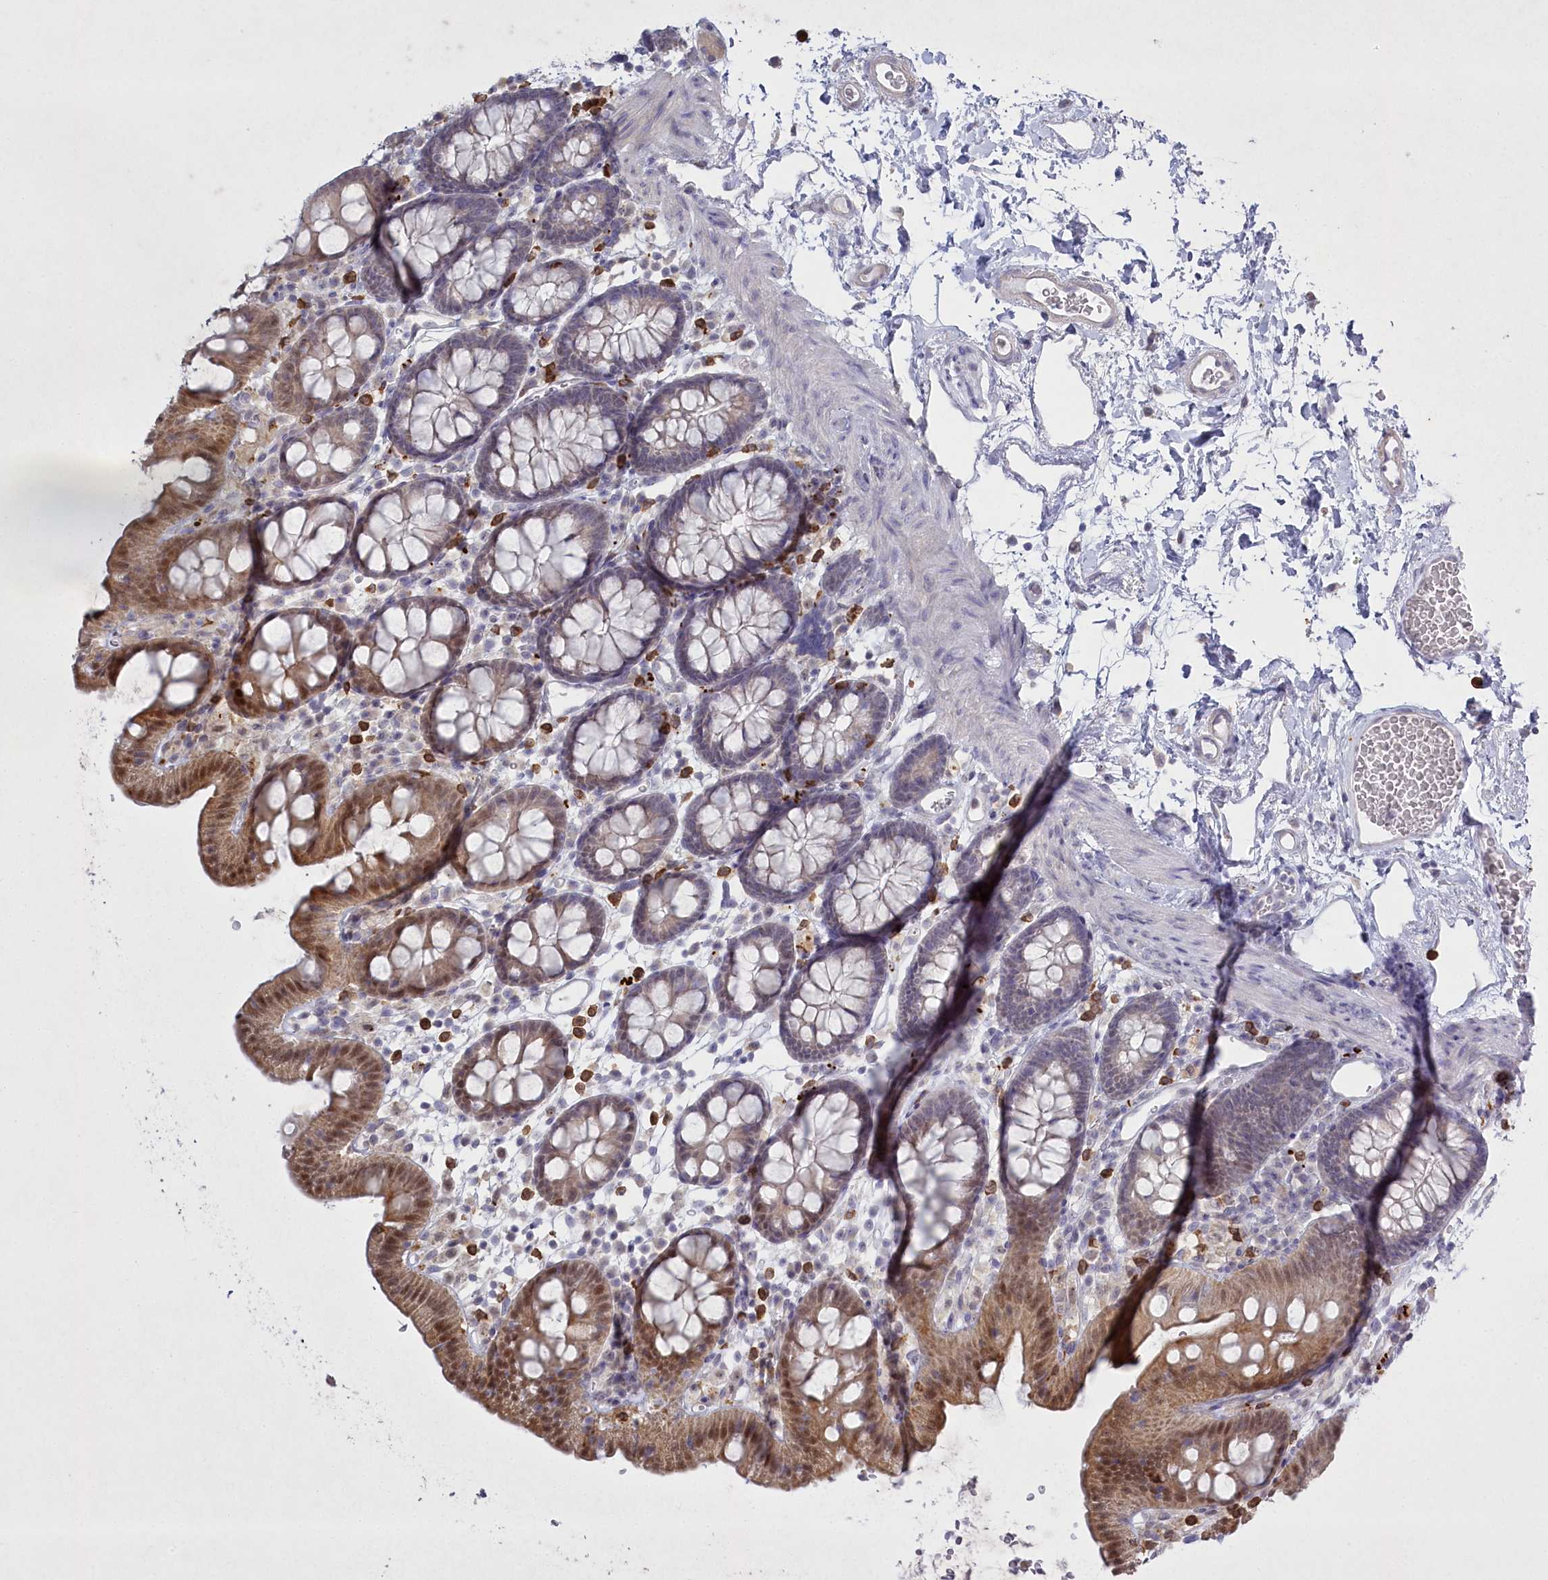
{"staining": {"intensity": "negative", "quantity": "none", "location": "none"}, "tissue": "colon", "cell_type": "Endothelial cells", "image_type": "normal", "snomed": [{"axis": "morphology", "description": "Normal tissue, NOS"}, {"axis": "topography", "description": "Colon"}], "caption": "Immunohistochemical staining of normal colon exhibits no significant staining in endothelial cells. The staining was performed using DAB to visualize the protein expression in brown, while the nuclei were stained in blue with hematoxylin (Magnification: 20x).", "gene": "ABITRAM", "patient": {"sex": "male", "age": 75}}